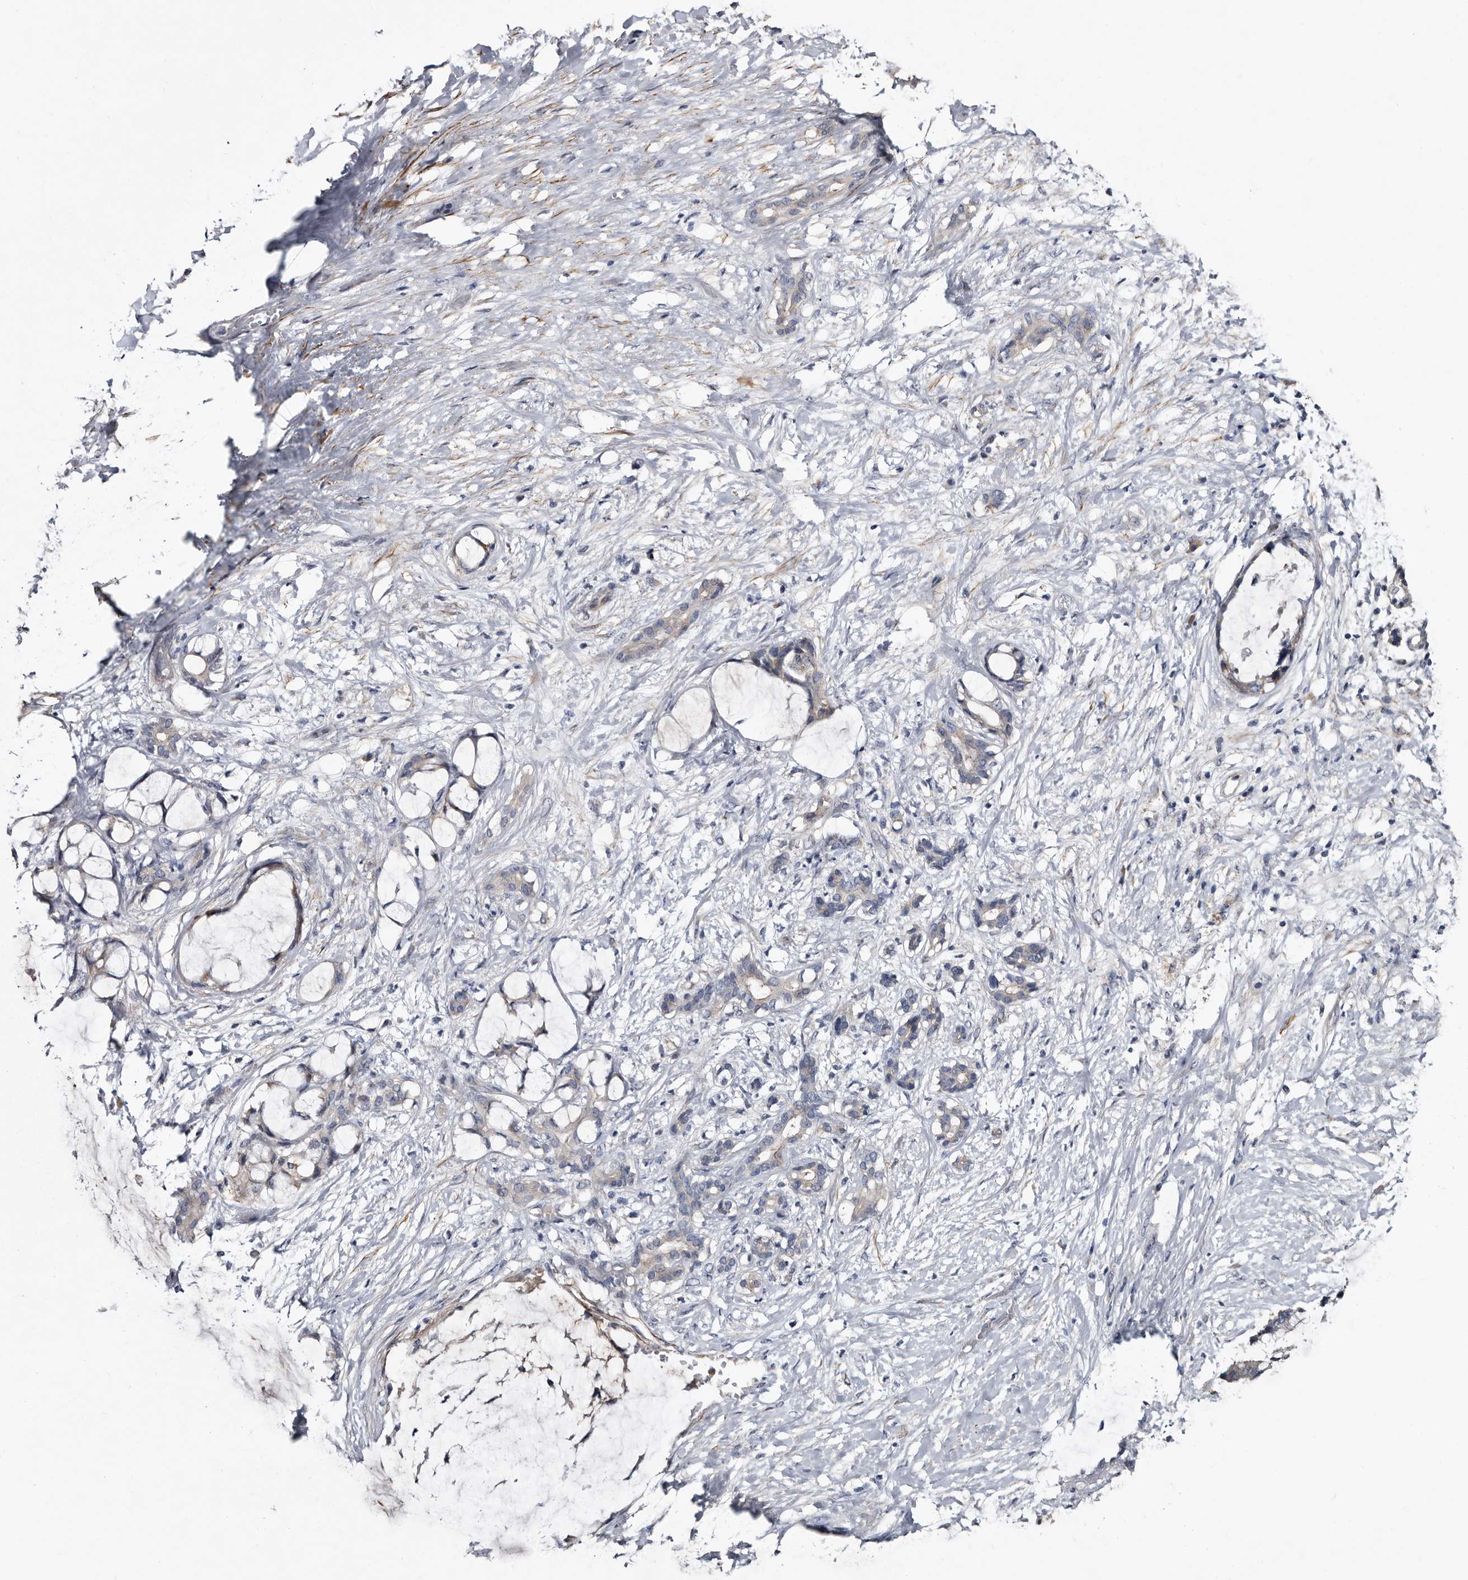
{"staining": {"intensity": "negative", "quantity": "none", "location": "none"}, "tissue": "pancreatic cancer", "cell_type": "Tumor cells", "image_type": "cancer", "snomed": [{"axis": "morphology", "description": "Adenocarcinoma, NOS"}, {"axis": "topography", "description": "Pancreas"}], "caption": "The photomicrograph exhibits no significant staining in tumor cells of pancreatic cancer (adenocarcinoma).", "gene": "IARS1", "patient": {"sex": "male", "age": 41}}